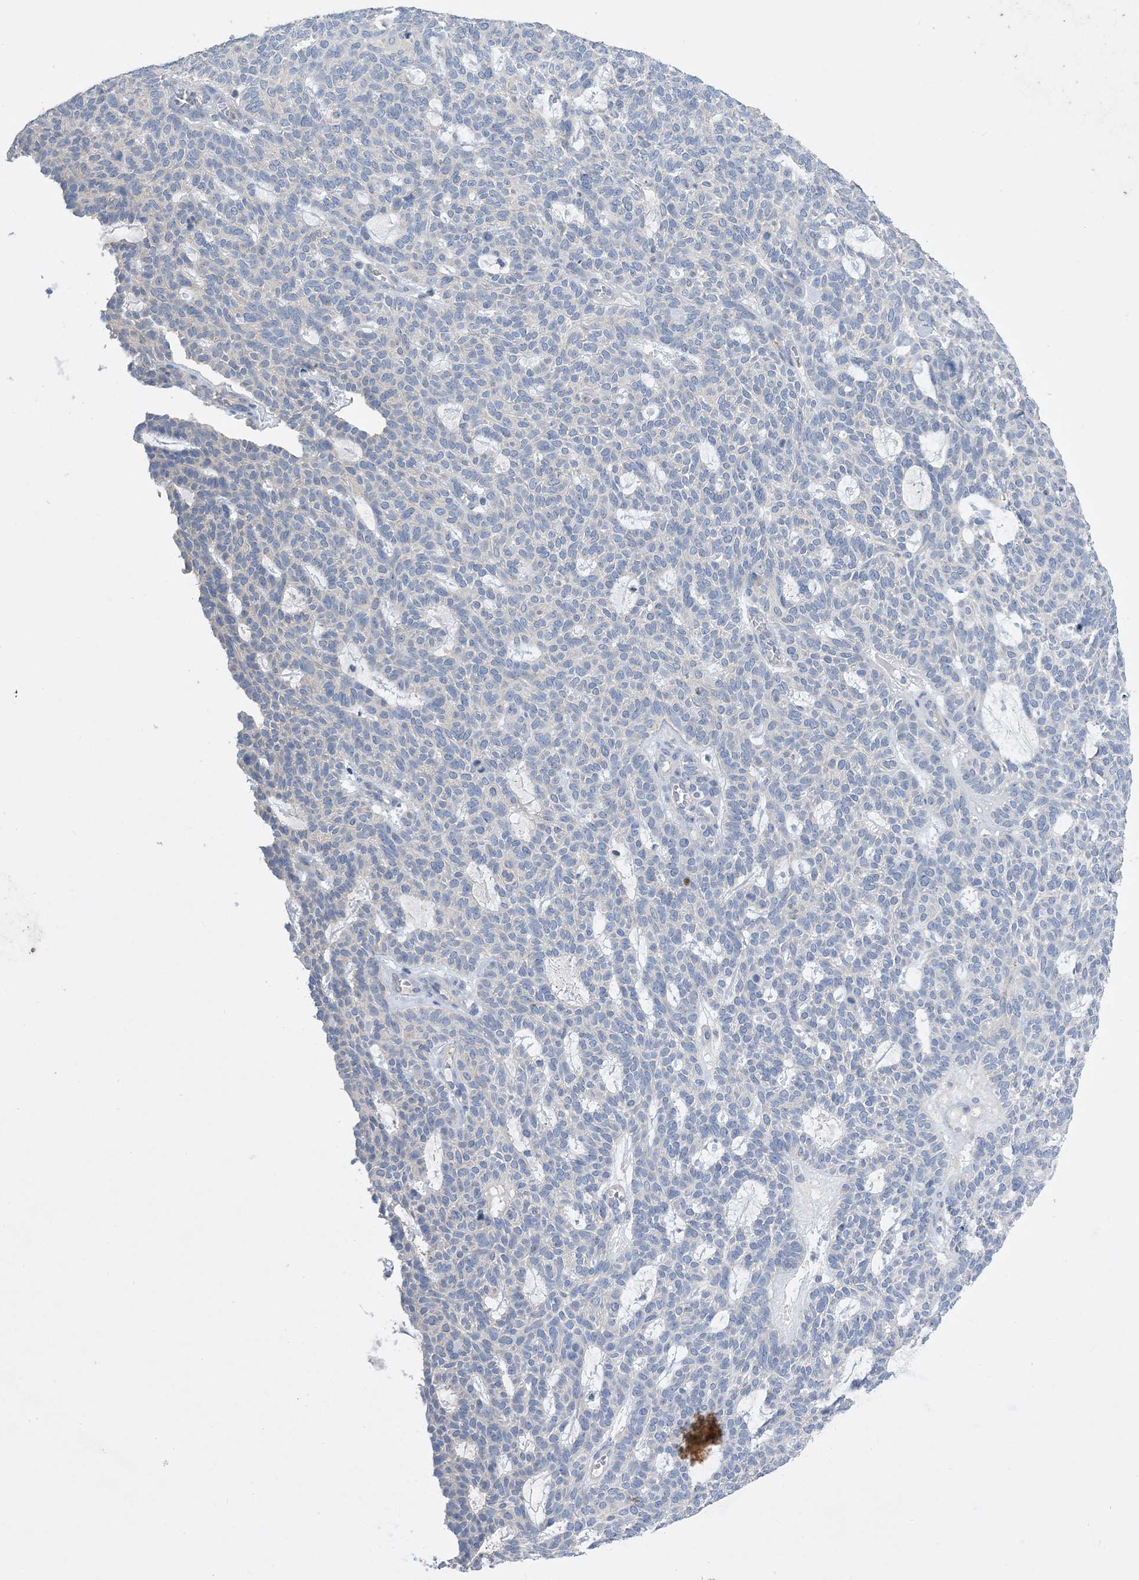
{"staining": {"intensity": "negative", "quantity": "none", "location": "none"}, "tissue": "skin cancer", "cell_type": "Tumor cells", "image_type": "cancer", "snomed": [{"axis": "morphology", "description": "Squamous cell carcinoma, NOS"}, {"axis": "topography", "description": "Skin"}], "caption": "Immunohistochemistry micrograph of human skin squamous cell carcinoma stained for a protein (brown), which reveals no expression in tumor cells. (DAB immunohistochemistry (IHC), high magnification).", "gene": "KPRP", "patient": {"sex": "female", "age": 90}}